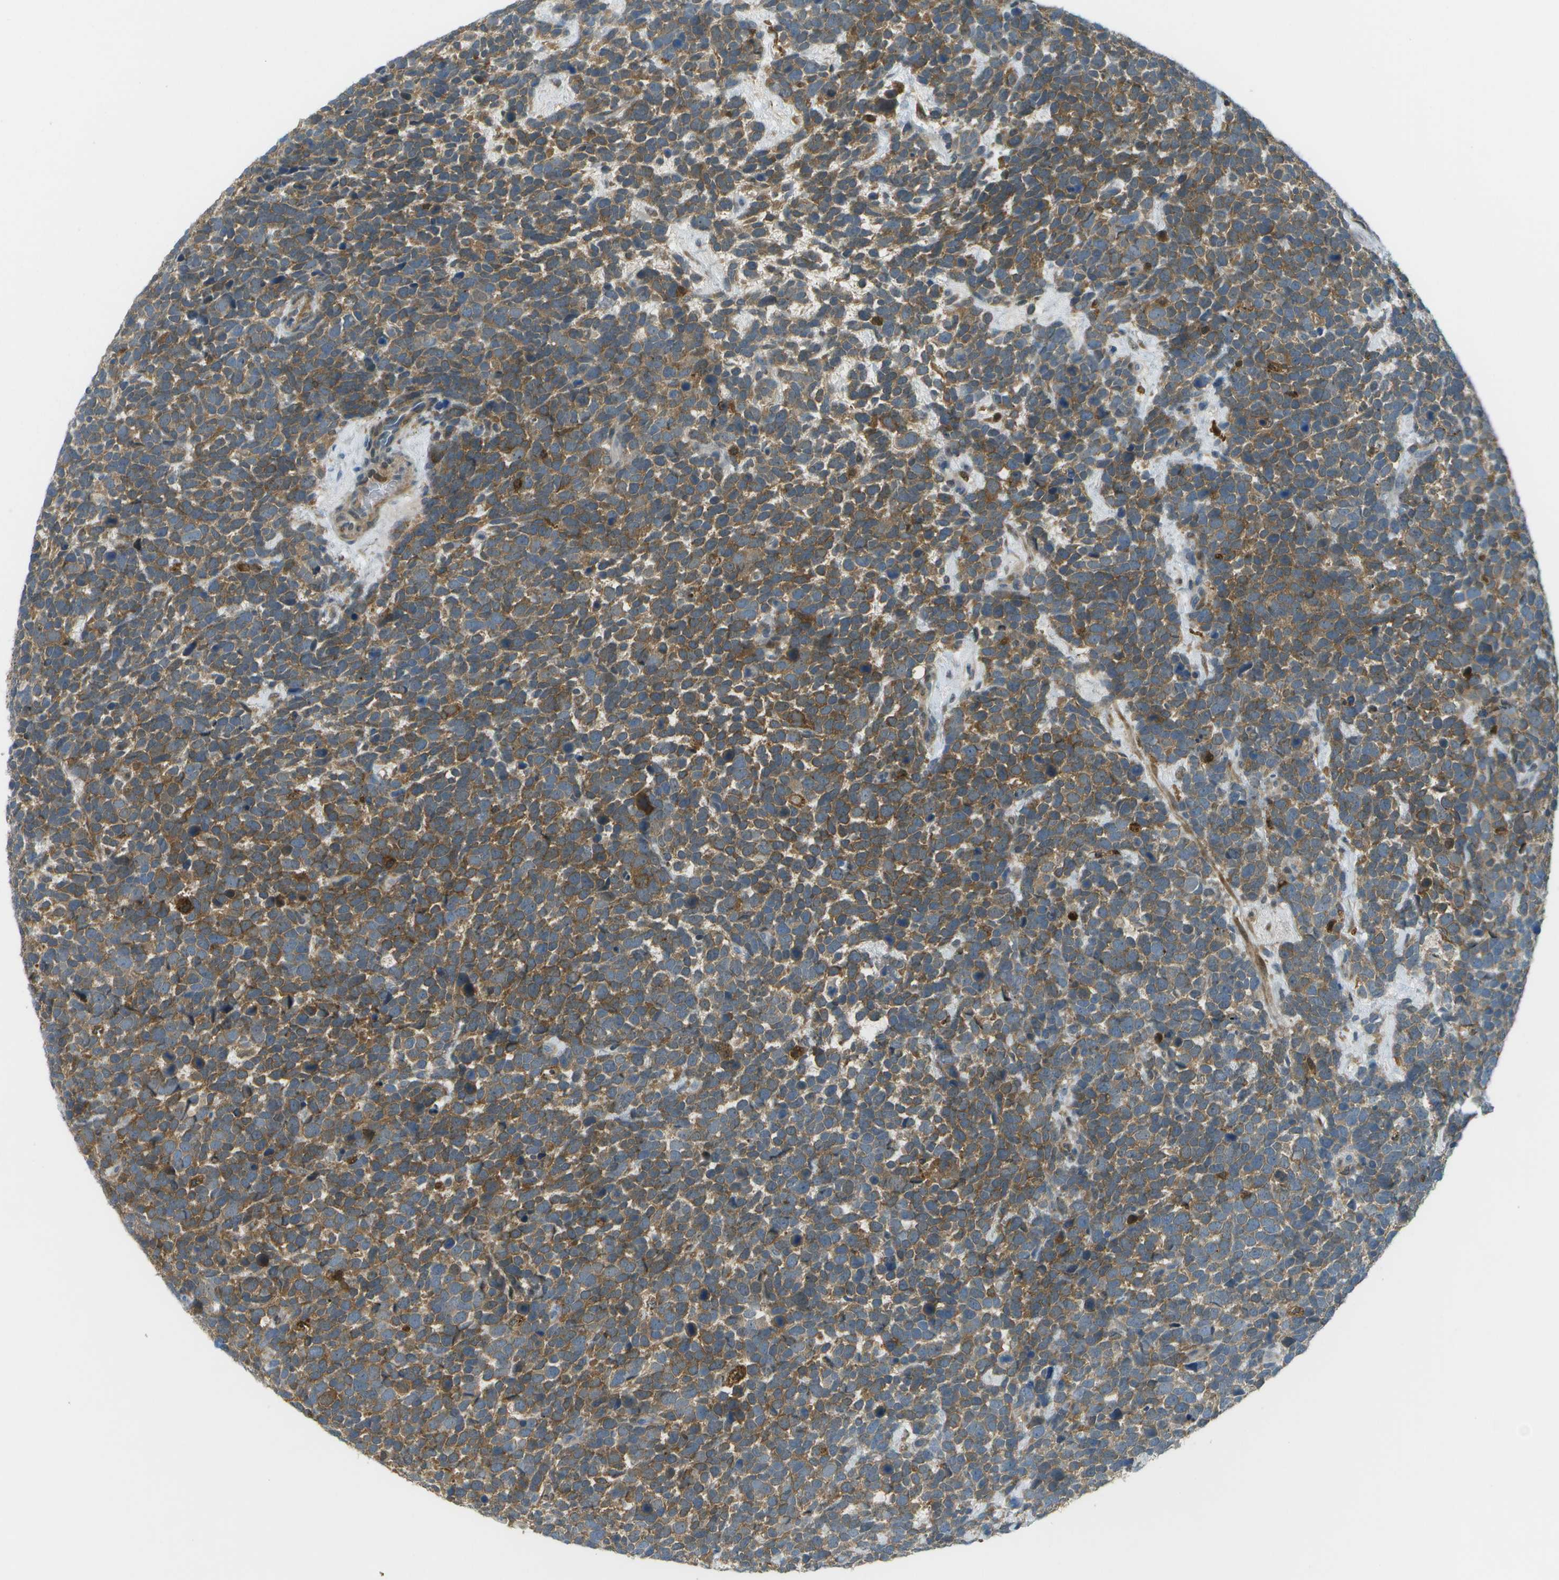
{"staining": {"intensity": "moderate", "quantity": ">75%", "location": "cytoplasmic/membranous"}, "tissue": "urothelial cancer", "cell_type": "Tumor cells", "image_type": "cancer", "snomed": [{"axis": "morphology", "description": "Urothelial carcinoma, High grade"}, {"axis": "topography", "description": "Urinary bladder"}], "caption": "Tumor cells demonstrate medium levels of moderate cytoplasmic/membranous expression in approximately >75% of cells in human high-grade urothelial carcinoma.", "gene": "CDH23", "patient": {"sex": "female", "age": 82}}